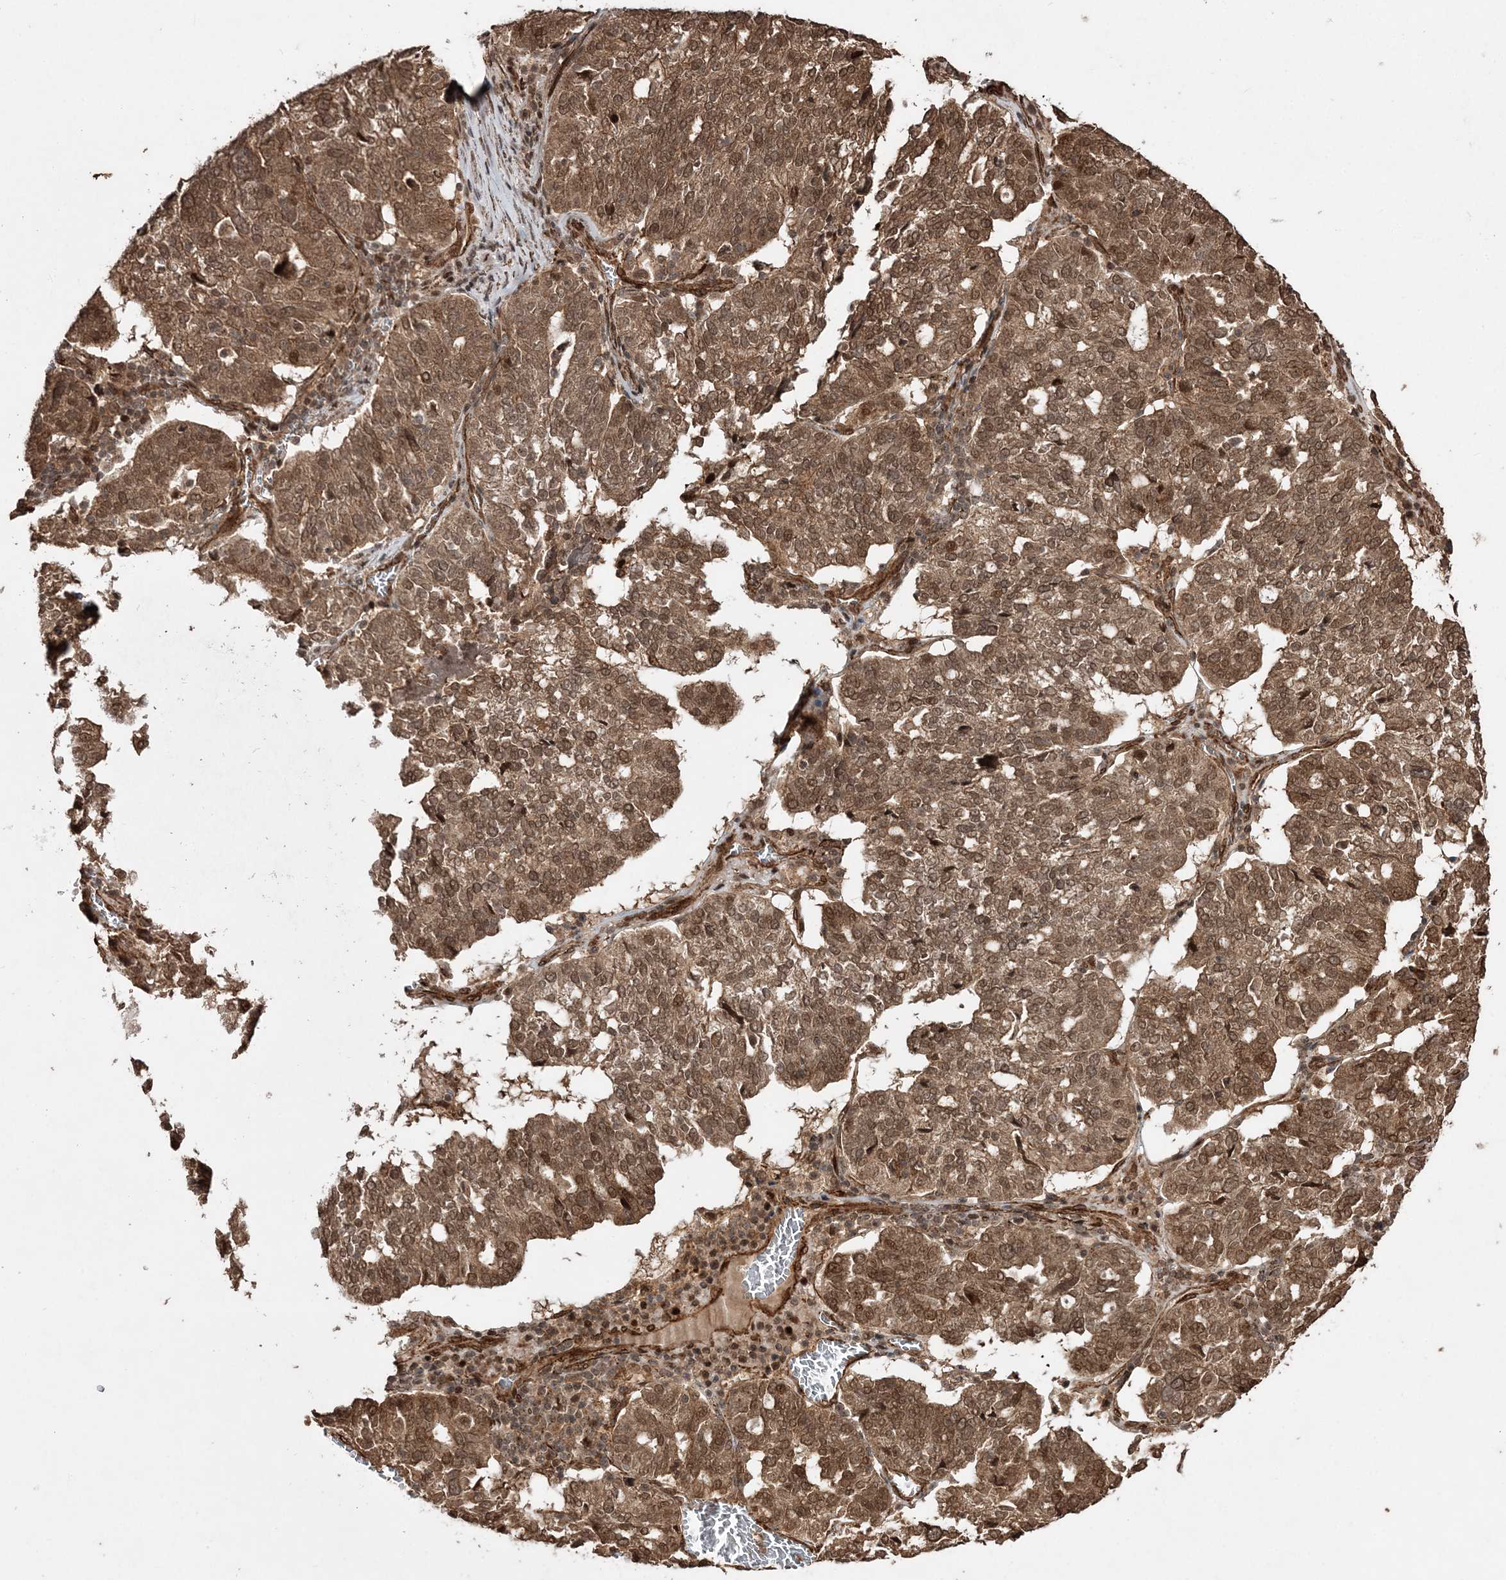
{"staining": {"intensity": "moderate", "quantity": ">75%", "location": "cytoplasmic/membranous,nuclear"}, "tissue": "ovarian cancer", "cell_type": "Tumor cells", "image_type": "cancer", "snomed": [{"axis": "morphology", "description": "Cystadenocarcinoma, serous, NOS"}, {"axis": "topography", "description": "Ovary"}], "caption": "Immunohistochemistry of ovarian cancer (serous cystadenocarcinoma) displays medium levels of moderate cytoplasmic/membranous and nuclear expression in about >75% of tumor cells.", "gene": "ETAA1", "patient": {"sex": "female", "age": 59}}